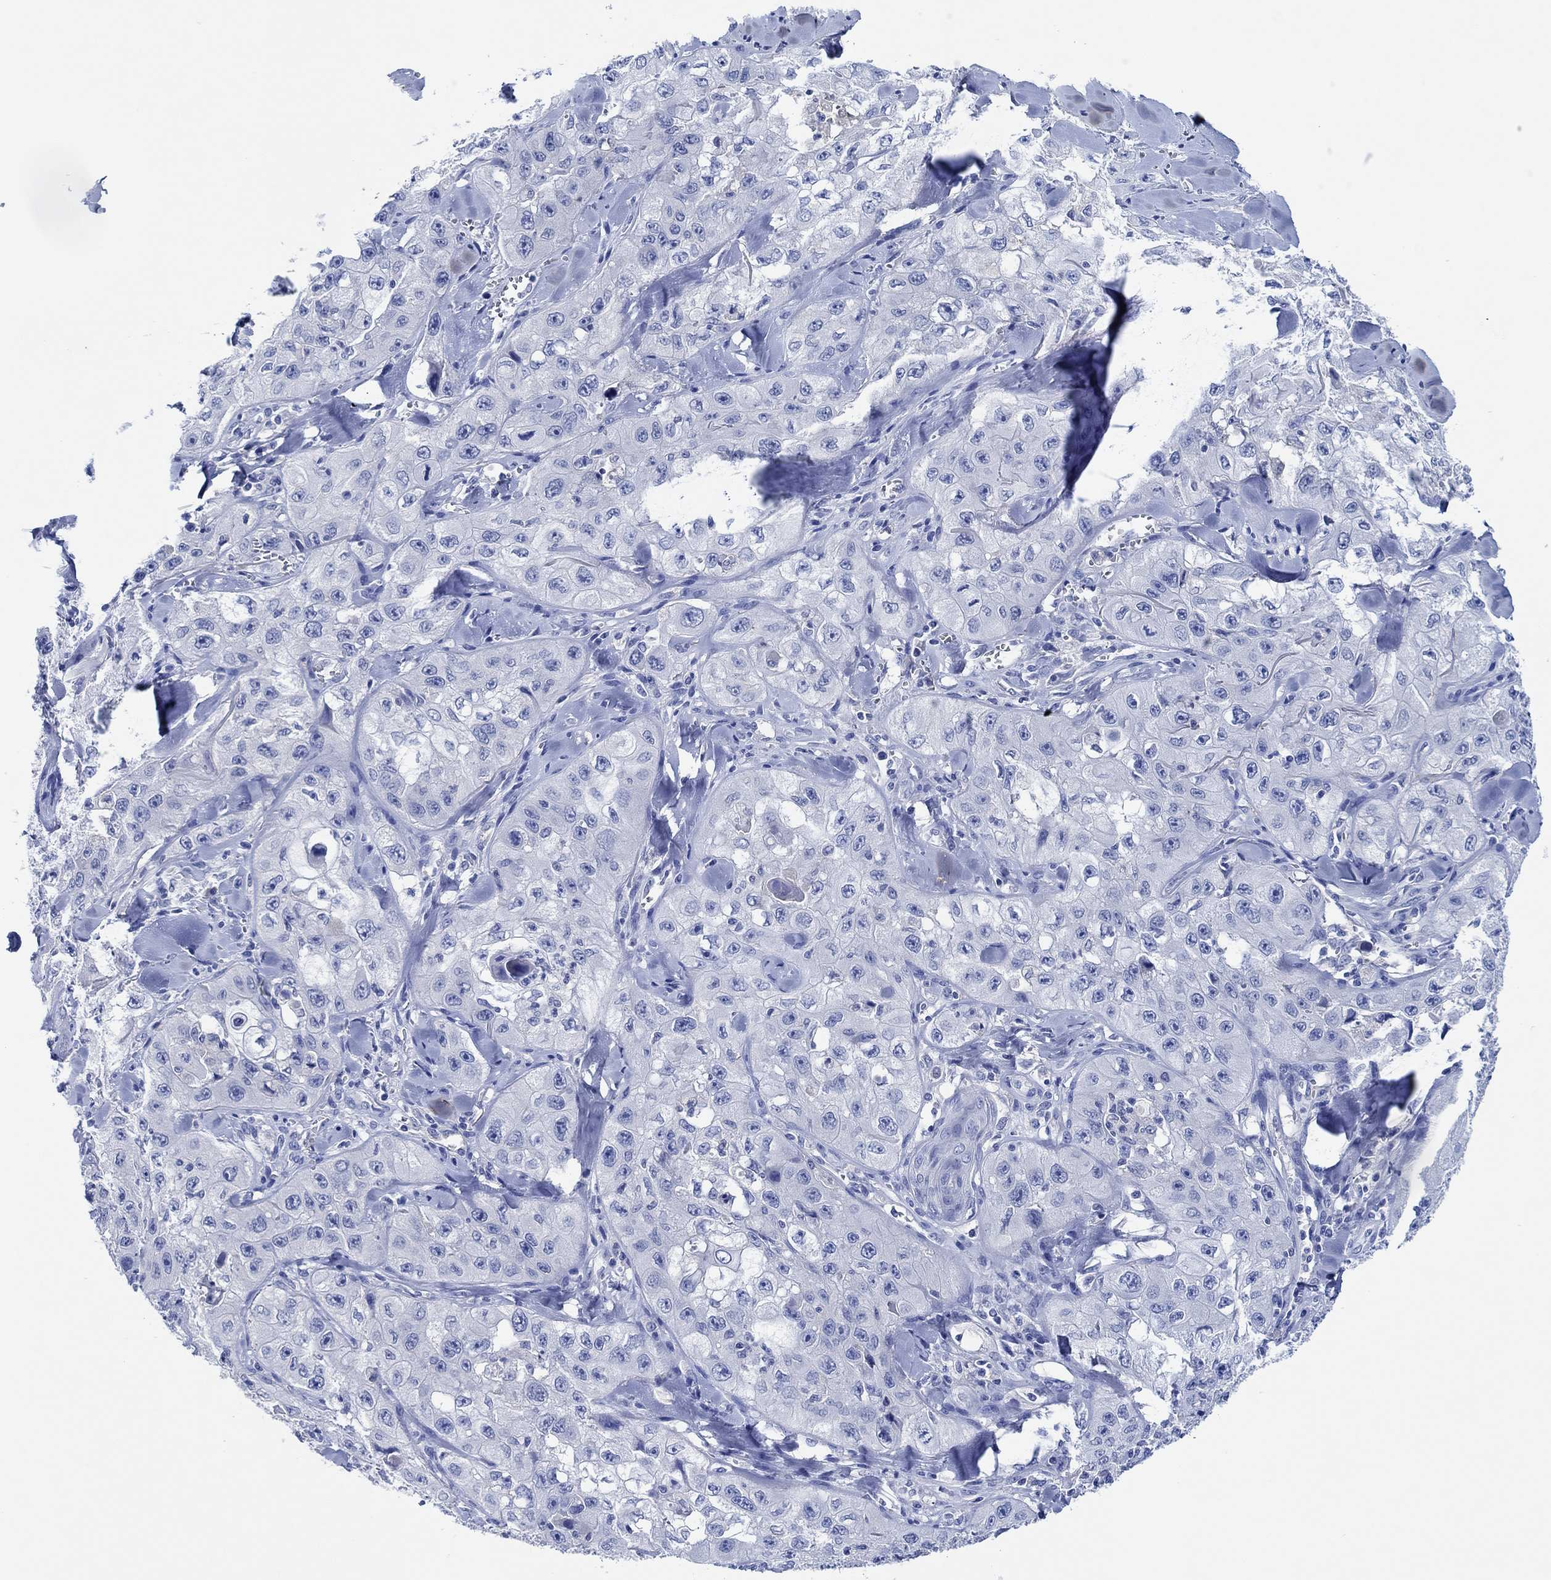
{"staining": {"intensity": "negative", "quantity": "none", "location": "none"}, "tissue": "skin cancer", "cell_type": "Tumor cells", "image_type": "cancer", "snomed": [{"axis": "morphology", "description": "Squamous cell carcinoma, NOS"}, {"axis": "topography", "description": "Skin"}, {"axis": "topography", "description": "Subcutis"}], "caption": "Immunohistochemistry (IHC) image of skin cancer stained for a protein (brown), which demonstrates no expression in tumor cells. (DAB immunohistochemistry, high magnification).", "gene": "CPNE6", "patient": {"sex": "male", "age": 73}}